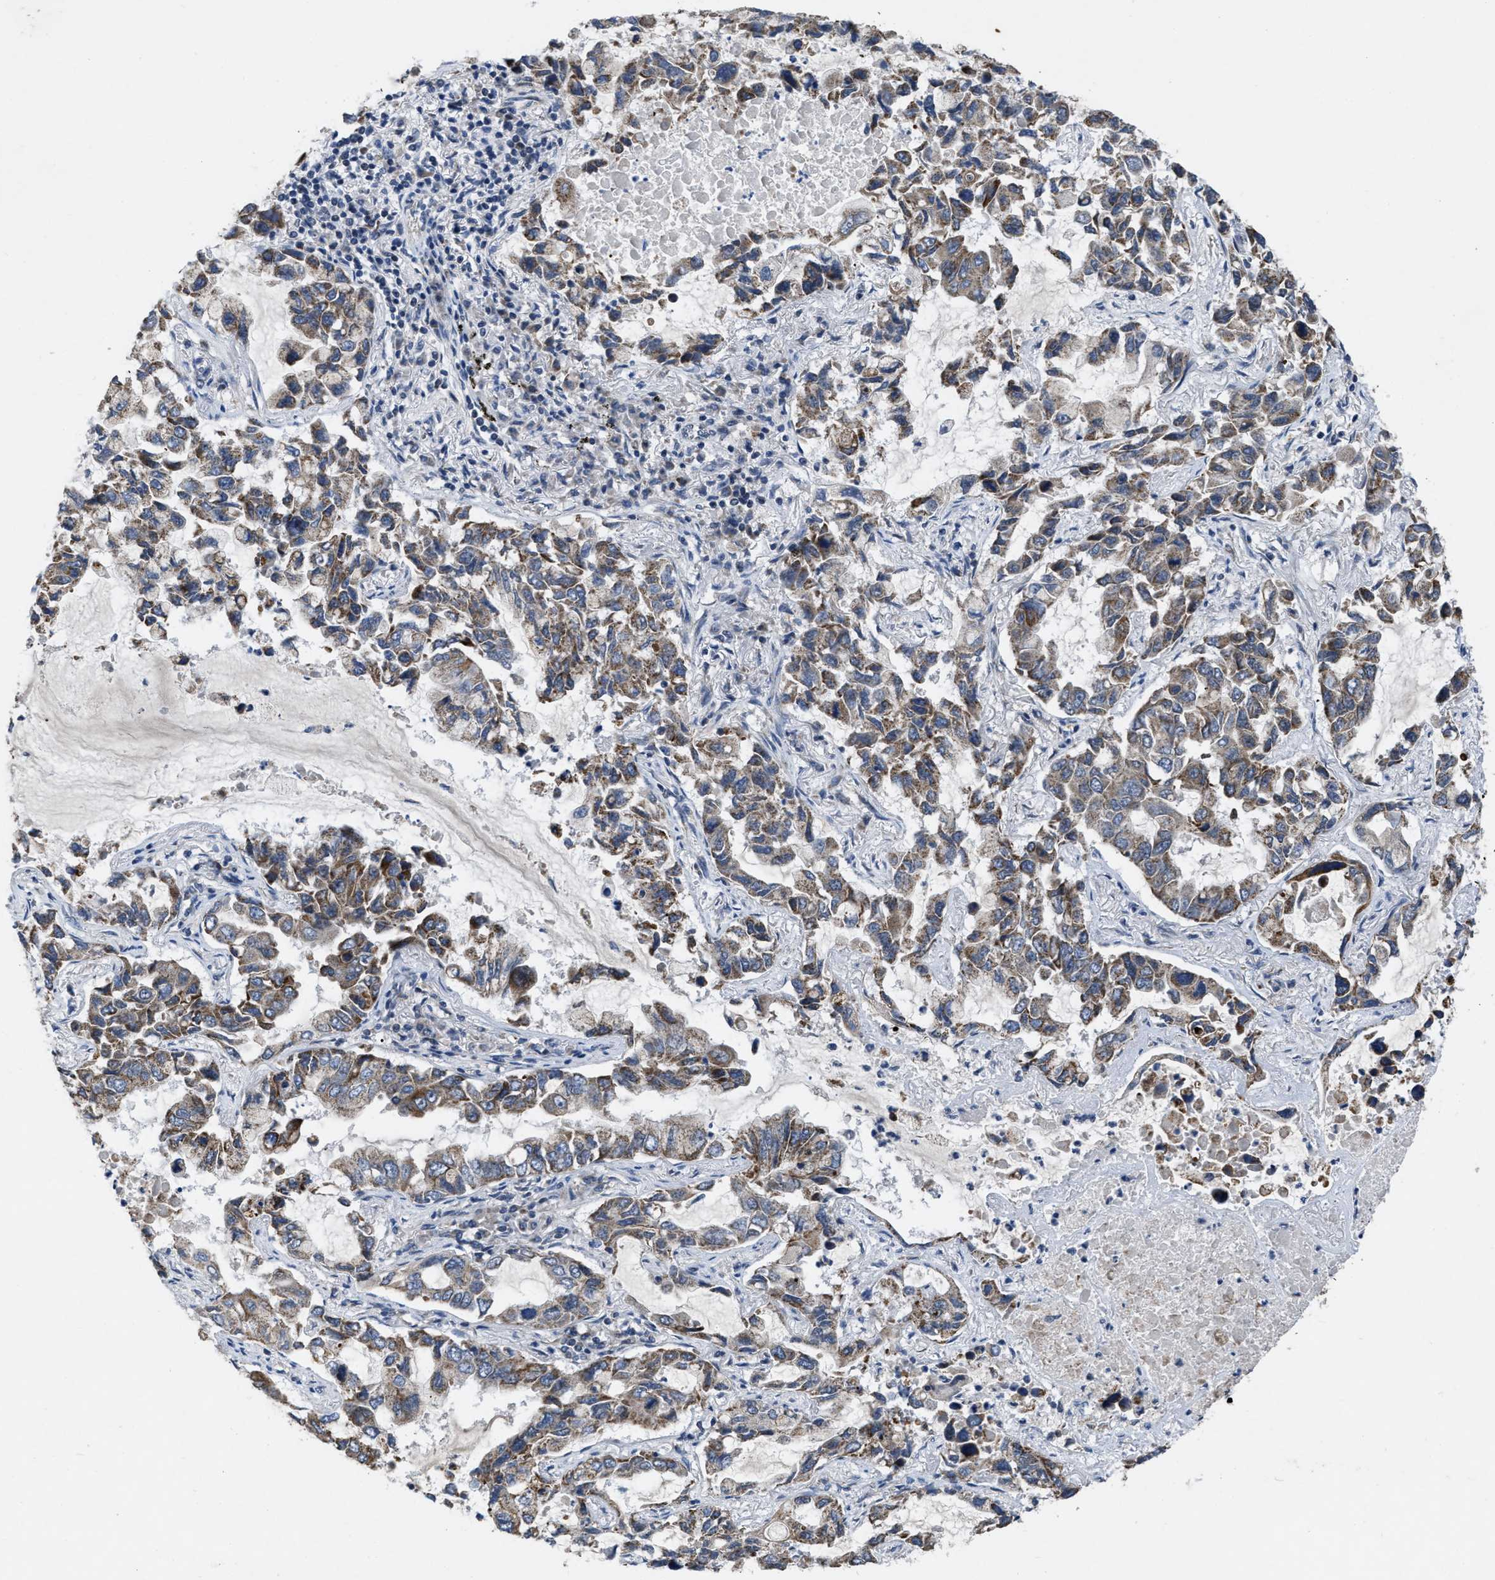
{"staining": {"intensity": "weak", "quantity": ">75%", "location": "cytoplasmic/membranous"}, "tissue": "lung cancer", "cell_type": "Tumor cells", "image_type": "cancer", "snomed": [{"axis": "morphology", "description": "Adenocarcinoma, NOS"}, {"axis": "topography", "description": "Lung"}], "caption": "An image showing weak cytoplasmic/membranous positivity in about >75% of tumor cells in lung cancer (adenocarcinoma), as visualized by brown immunohistochemical staining.", "gene": "ZNHIT1", "patient": {"sex": "male", "age": 64}}